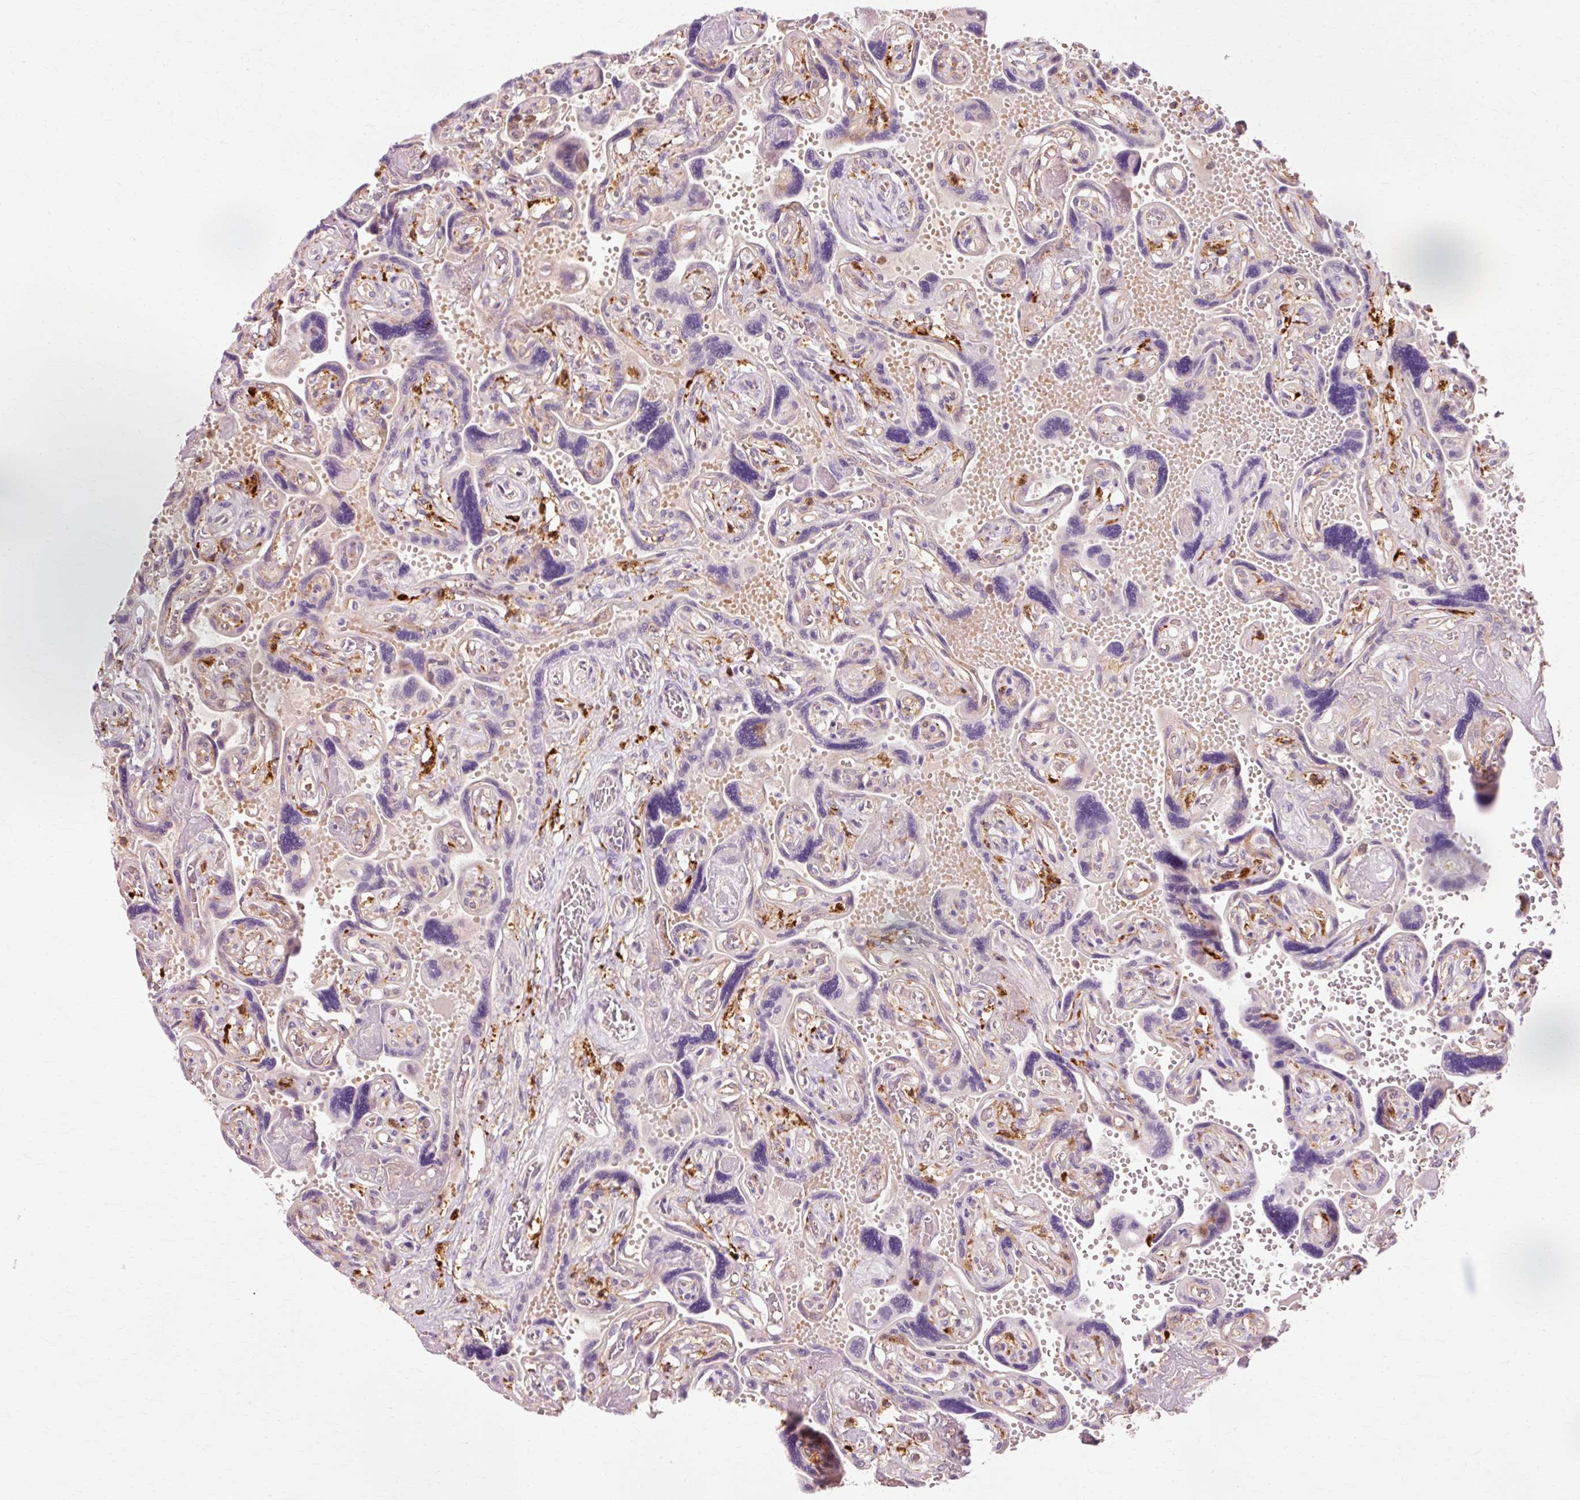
{"staining": {"intensity": "negative", "quantity": "none", "location": "none"}, "tissue": "placenta", "cell_type": "Trophoblastic cells", "image_type": "normal", "snomed": [{"axis": "morphology", "description": "Normal tissue, NOS"}, {"axis": "topography", "description": "Placenta"}], "caption": "This image is of unremarkable placenta stained with IHC to label a protein in brown with the nuclei are counter-stained blue. There is no expression in trophoblastic cells.", "gene": "GPX1", "patient": {"sex": "female", "age": 32}}